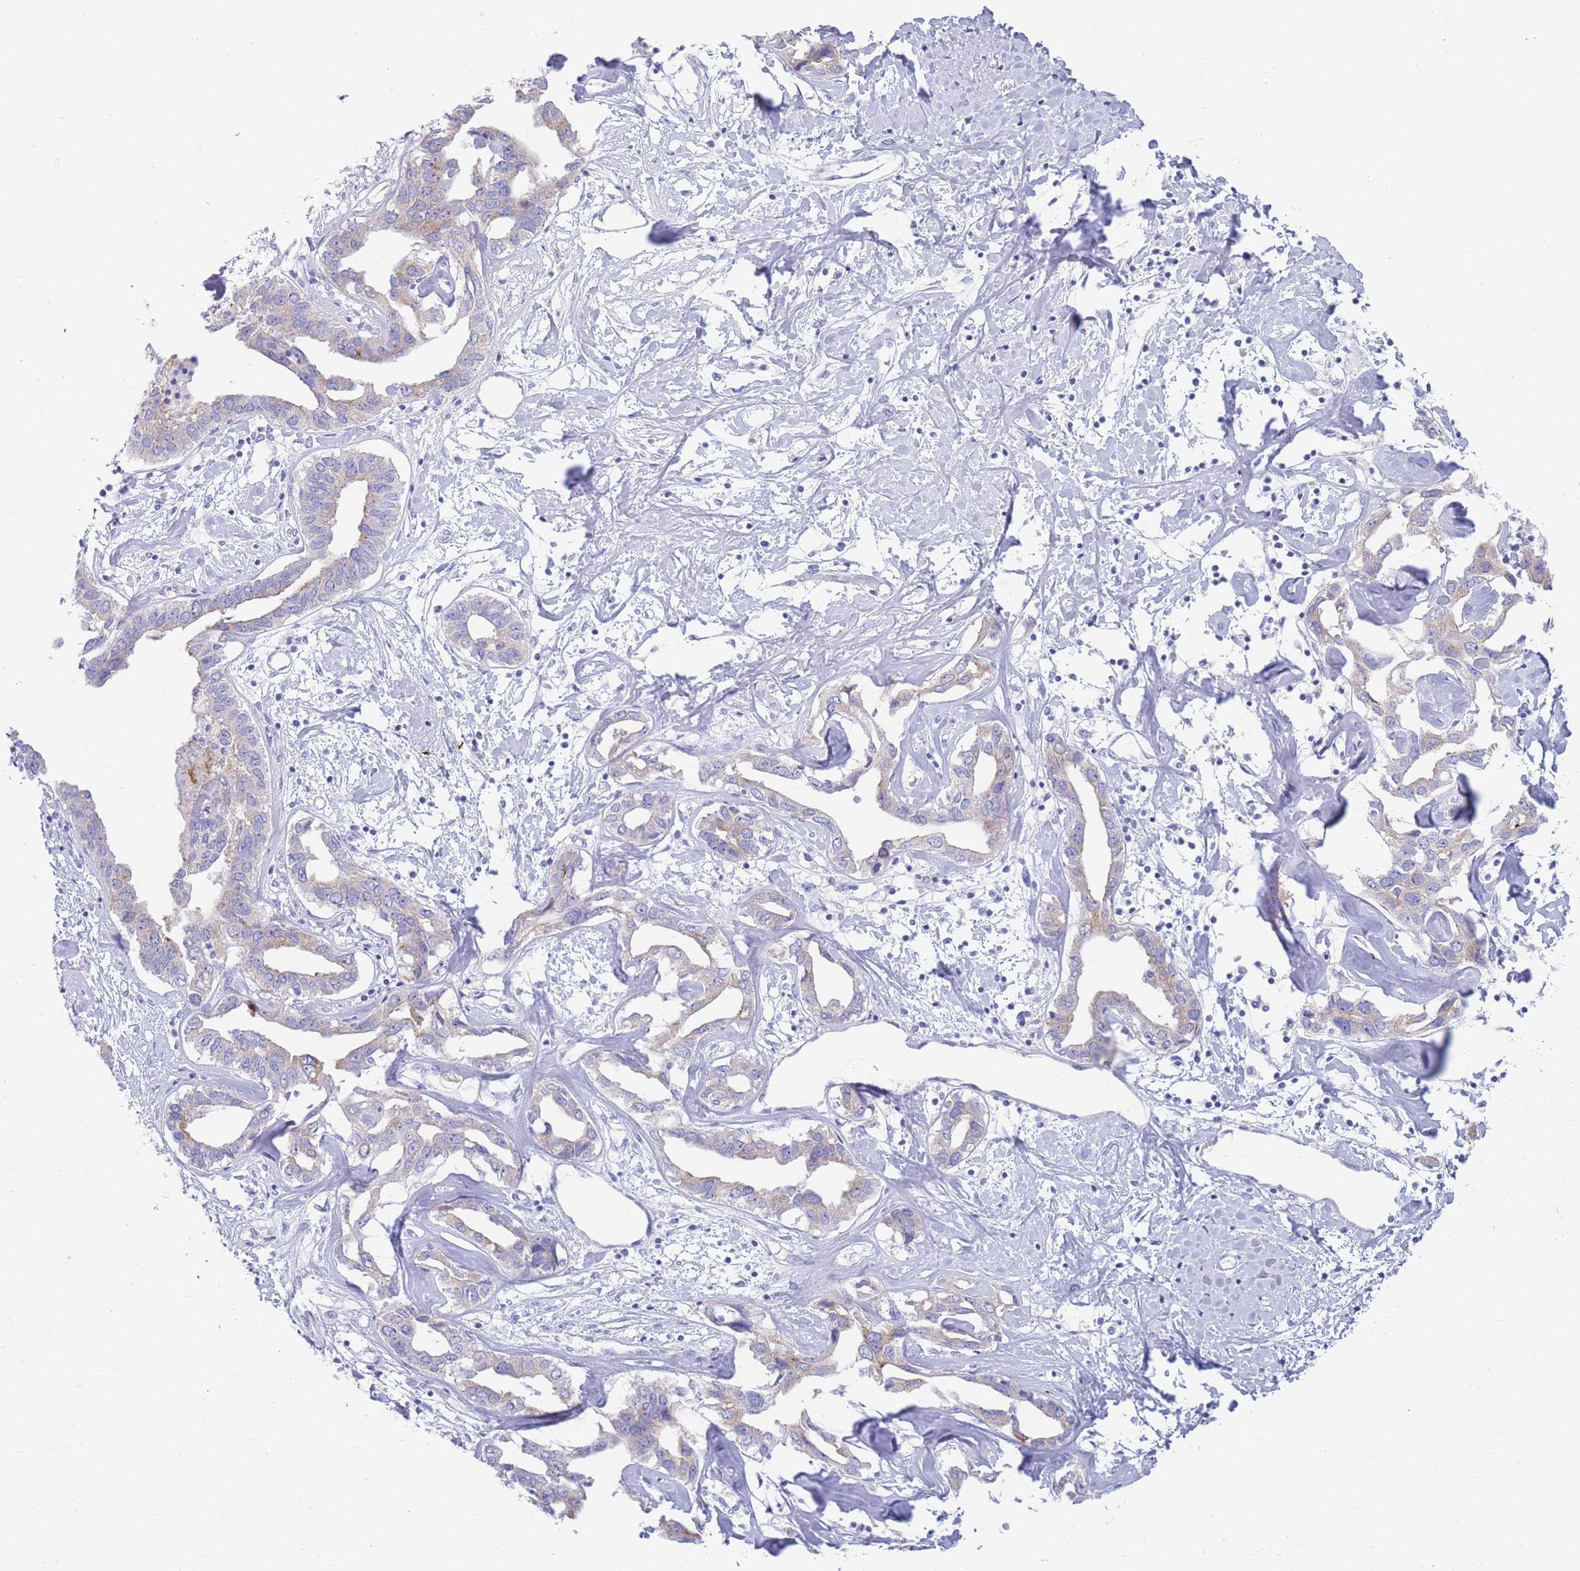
{"staining": {"intensity": "weak", "quantity": "<25%", "location": "cytoplasmic/membranous"}, "tissue": "liver cancer", "cell_type": "Tumor cells", "image_type": "cancer", "snomed": [{"axis": "morphology", "description": "Cholangiocarcinoma"}, {"axis": "topography", "description": "Liver"}], "caption": "Image shows no significant protein staining in tumor cells of liver cancer (cholangiocarcinoma). (DAB immunohistochemistry (IHC) with hematoxylin counter stain).", "gene": "LRRC37A", "patient": {"sex": "male", "age": 59}}